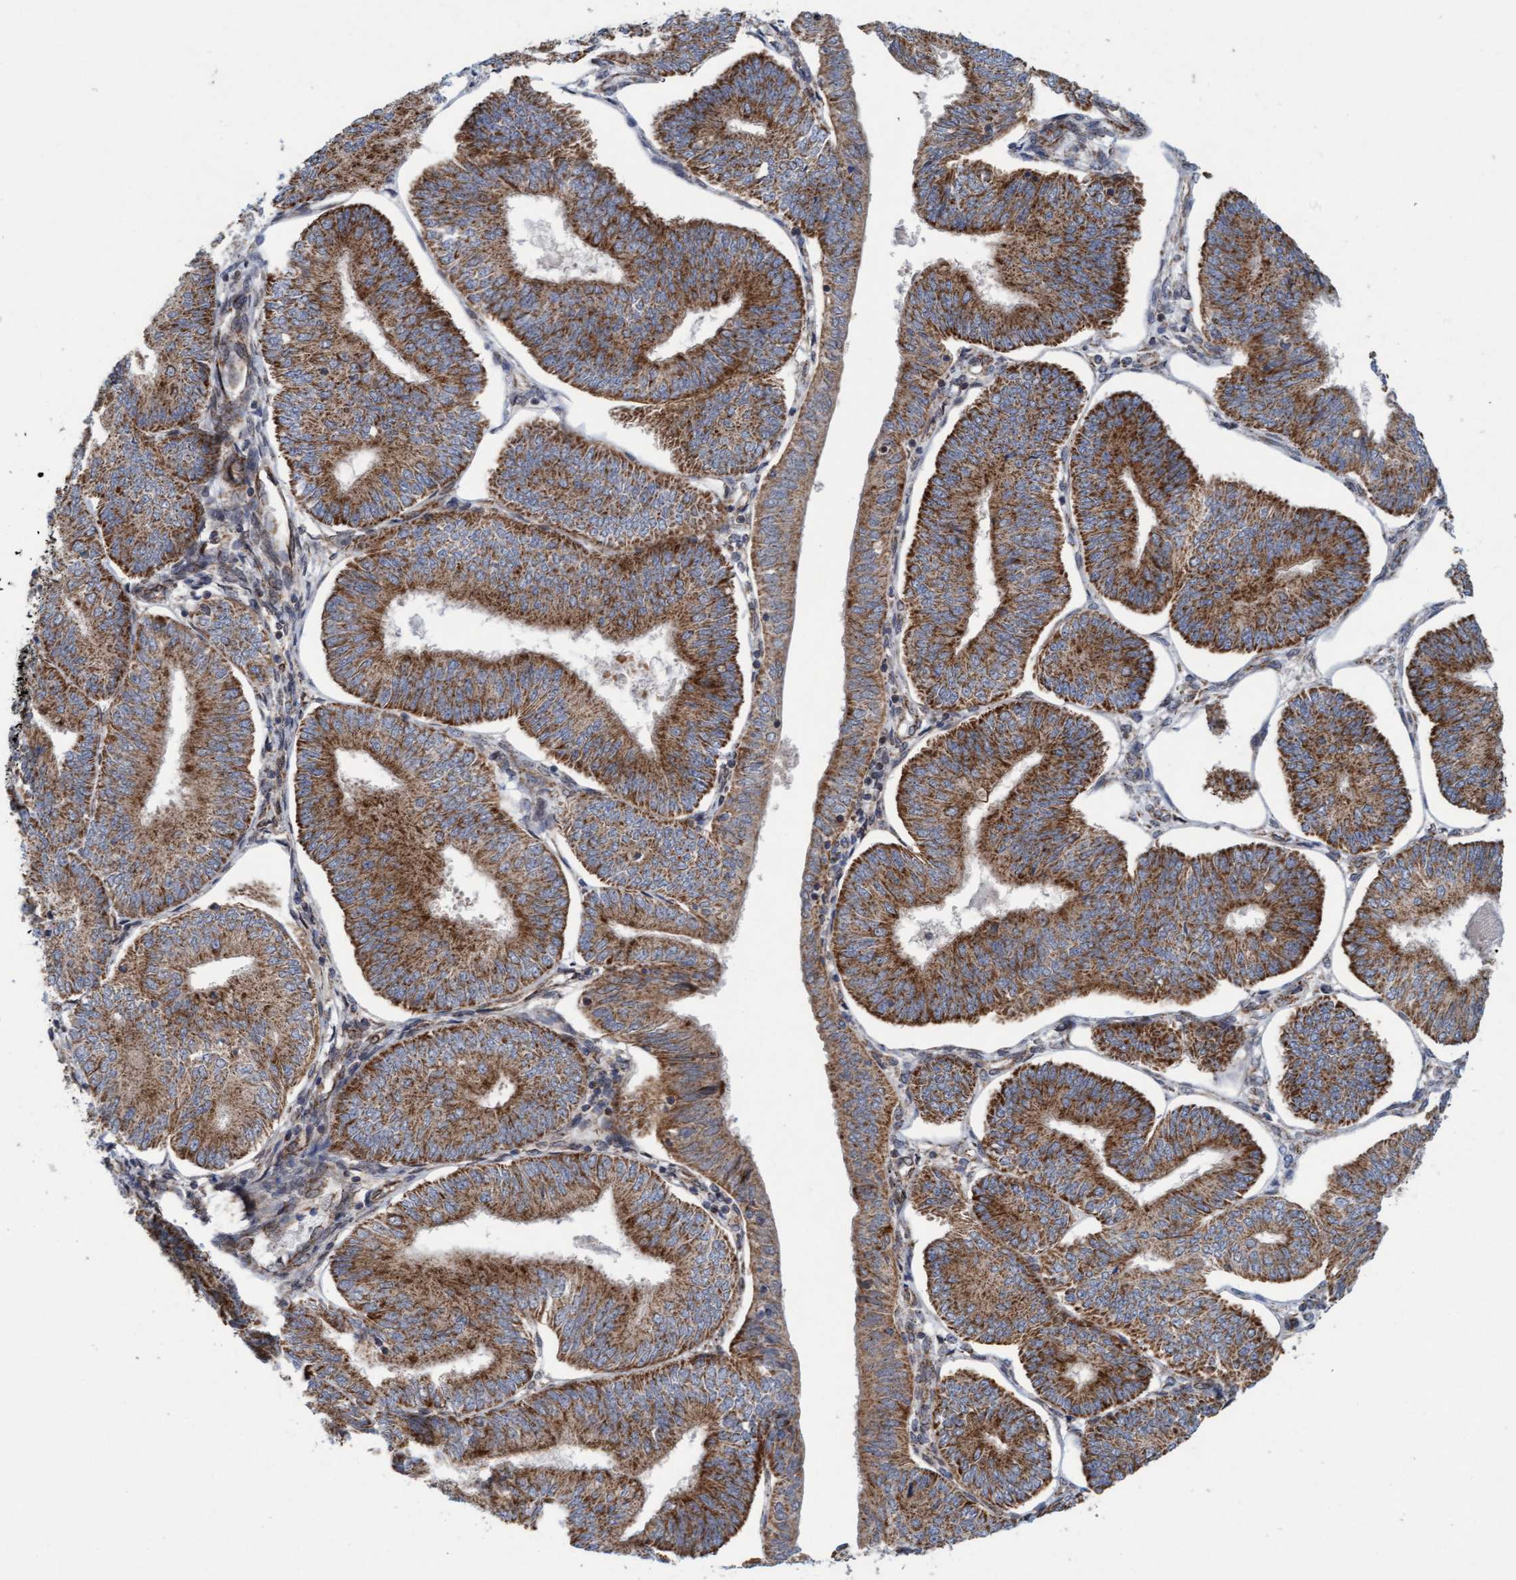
{"staining": {"intensity": "moderate", "quantity": ">75%", "location": "cytoplasmic/membranous"}, "tissue": "endometrial cancer", "cell_type": "Tumor cells", "image_type": "cancer", "snomed": [{"axis": "morphology", "description": "Adenocarcinoma, NOS"}, {"axis": "topography", "description": "Endometrium"}], "caption": "DAB (3,3'-diaminobenzidine) immunohistochemical staining of human adenocarcinoma (endometrial) displays moderate cytoplasmic/membranous protein positivity in approximately >75% of tumor cells.", "gene": "MRPS23", "patient": {"sex": "female", "age": 58}}